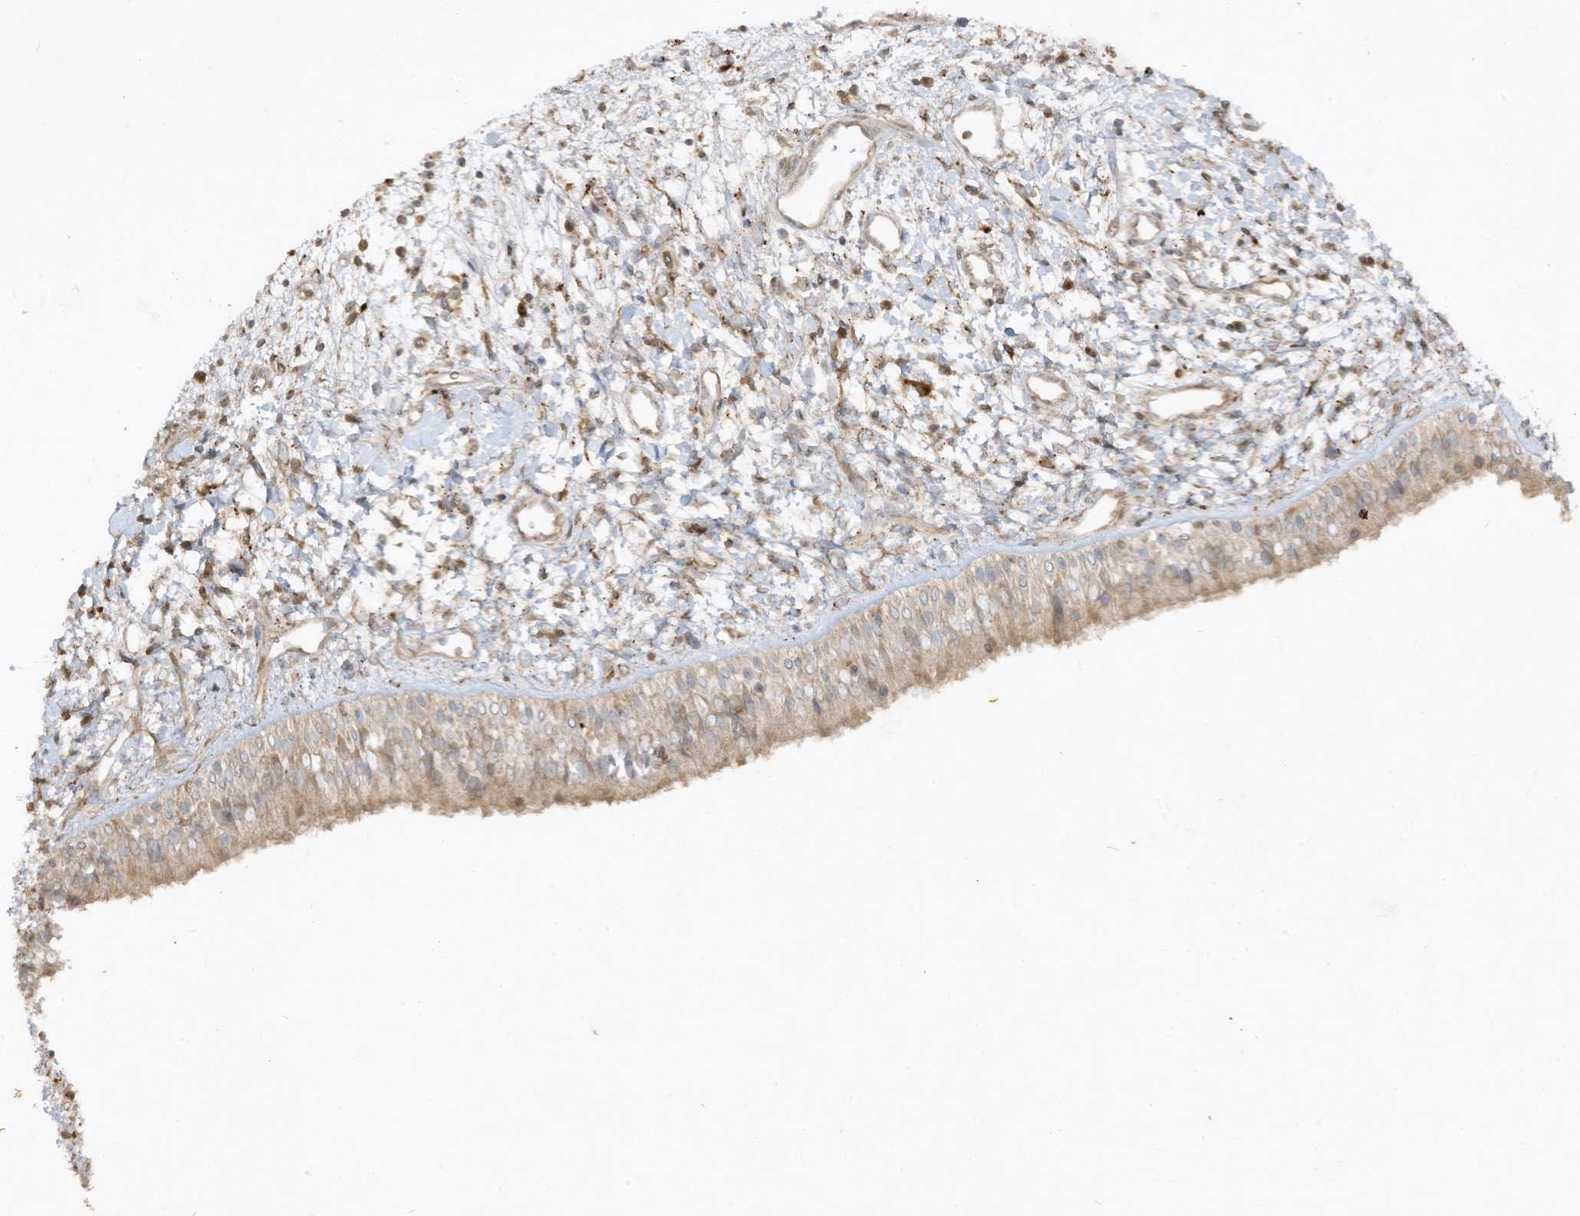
{"staining": {"intensity": "moderate", "quantity": "25%-75%", "location": "cytoplasmic/membranous"}, "tissue": "nasopharynx", "cell_type": "Respiratory epithelial cells", "image_type": "normal", "snomed": [{"axis": "morphology", "description": "Normal tissue, NOS"}, {"axis": "topography", "description": "Nasopharynx"}], "caption": "This photomicrograph reveals immunohistochemistry staining of benign human nasopharynx, with medium moderate cytoplasmic/membranous positivity in approximately 25%-75% of respiratory epithelial cells.", "gene": "LDAH", "patient": {"sex": "male", "age": 22}}